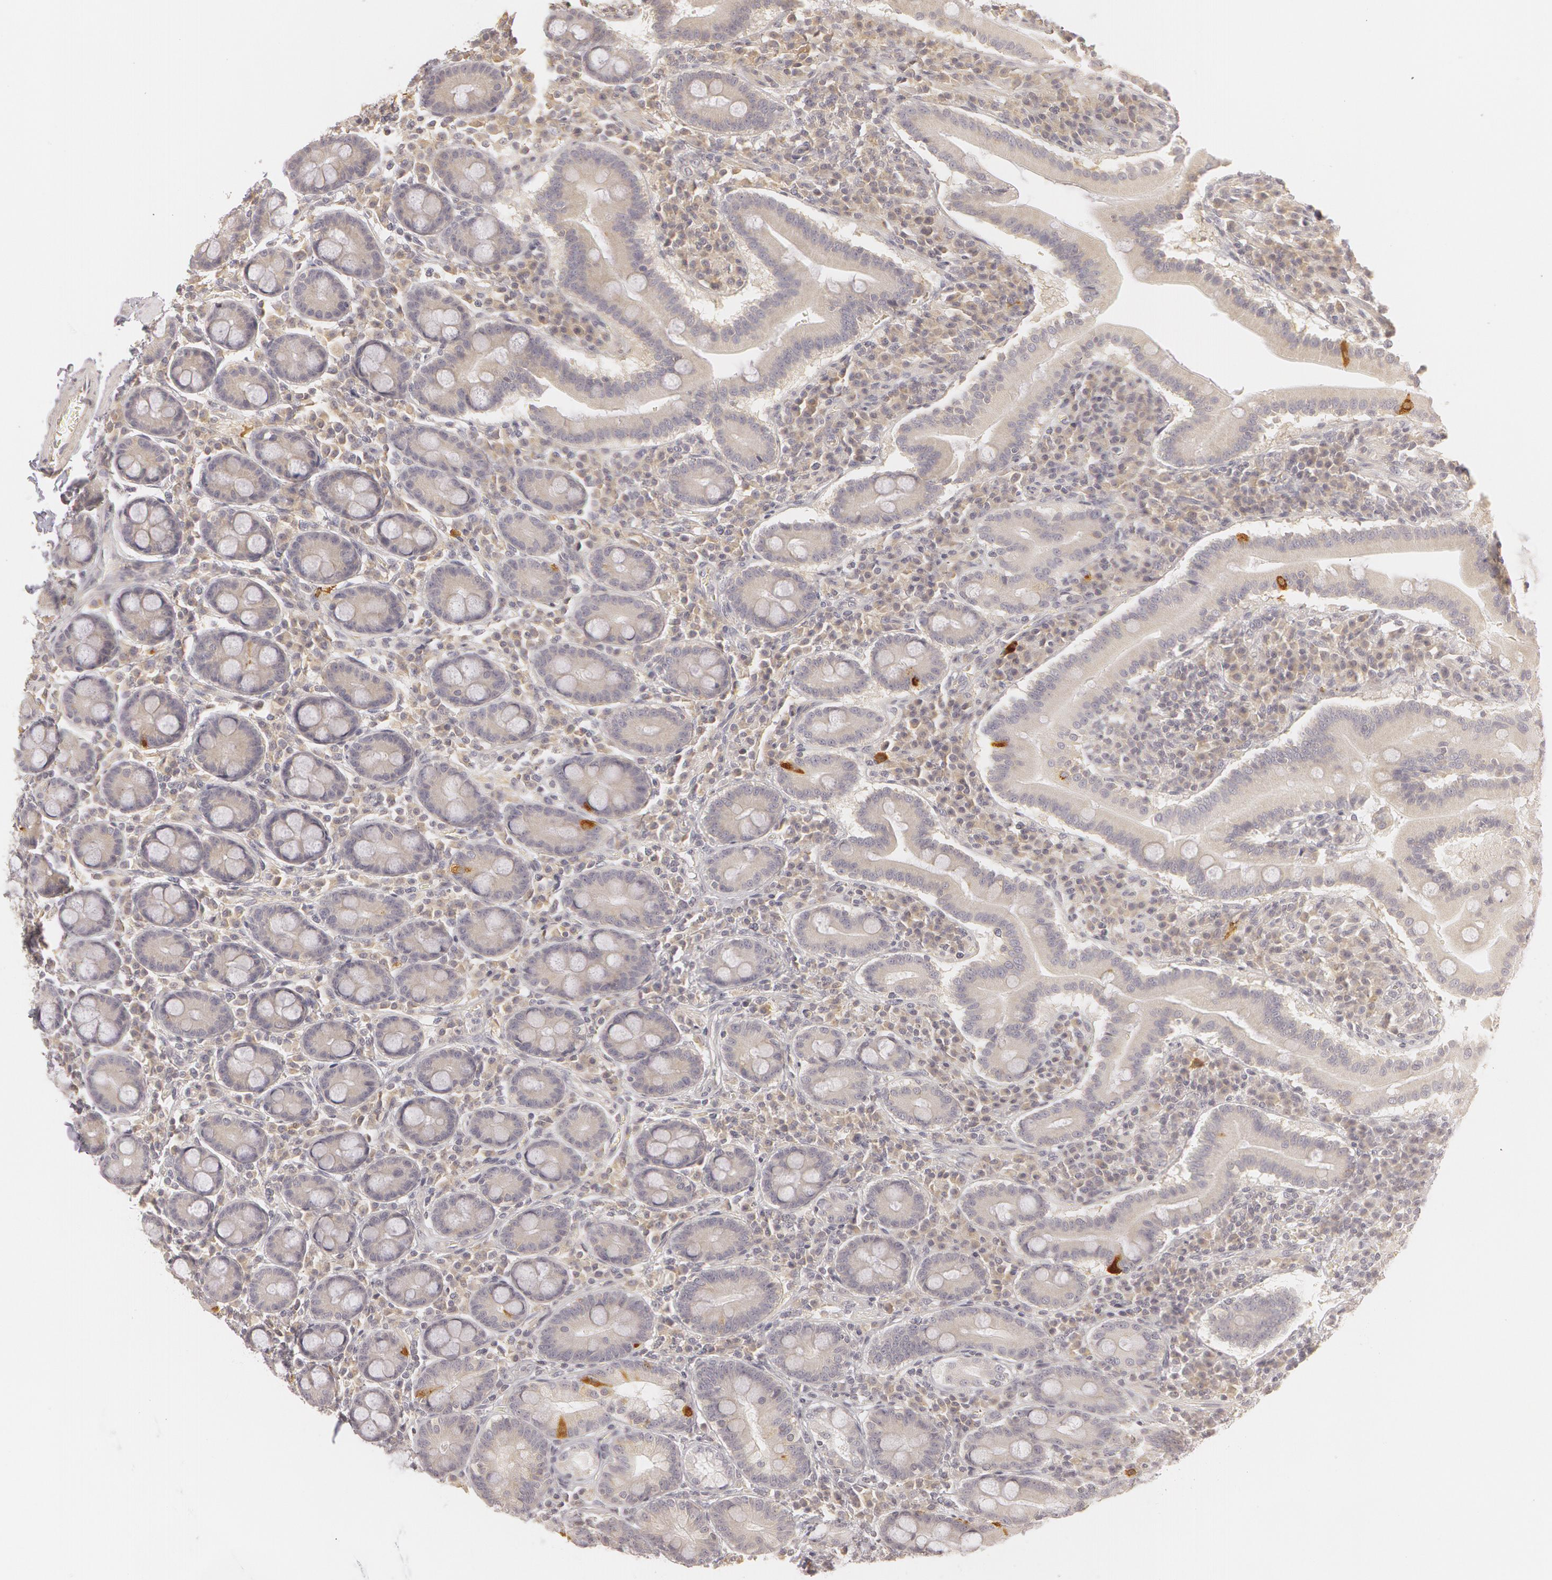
{"staining": {"intensity": "weak", "quantity": "25%-75%", "location": "cytoplasmic/membranous"}, "tissue": "duodenum", "cell_type": "Glandular cells", "image_type": "normal", "snomed": [{"axis": "morphology", "description": "Normal tissue, NOS"}, {"axis": "topography", "description": "Duodenum"}], "caption": "High-magnification brightfield microscopy of benign duodenum stained with DAB (brown) and counterstained with hematoxylin (blue). glandular cells exhibit weak cytoplasmic/membranous positivity is identified in about25%-75% of cells.", "gene": "RALGAPA1", "patient": {"sex": "male", "age": 50}}